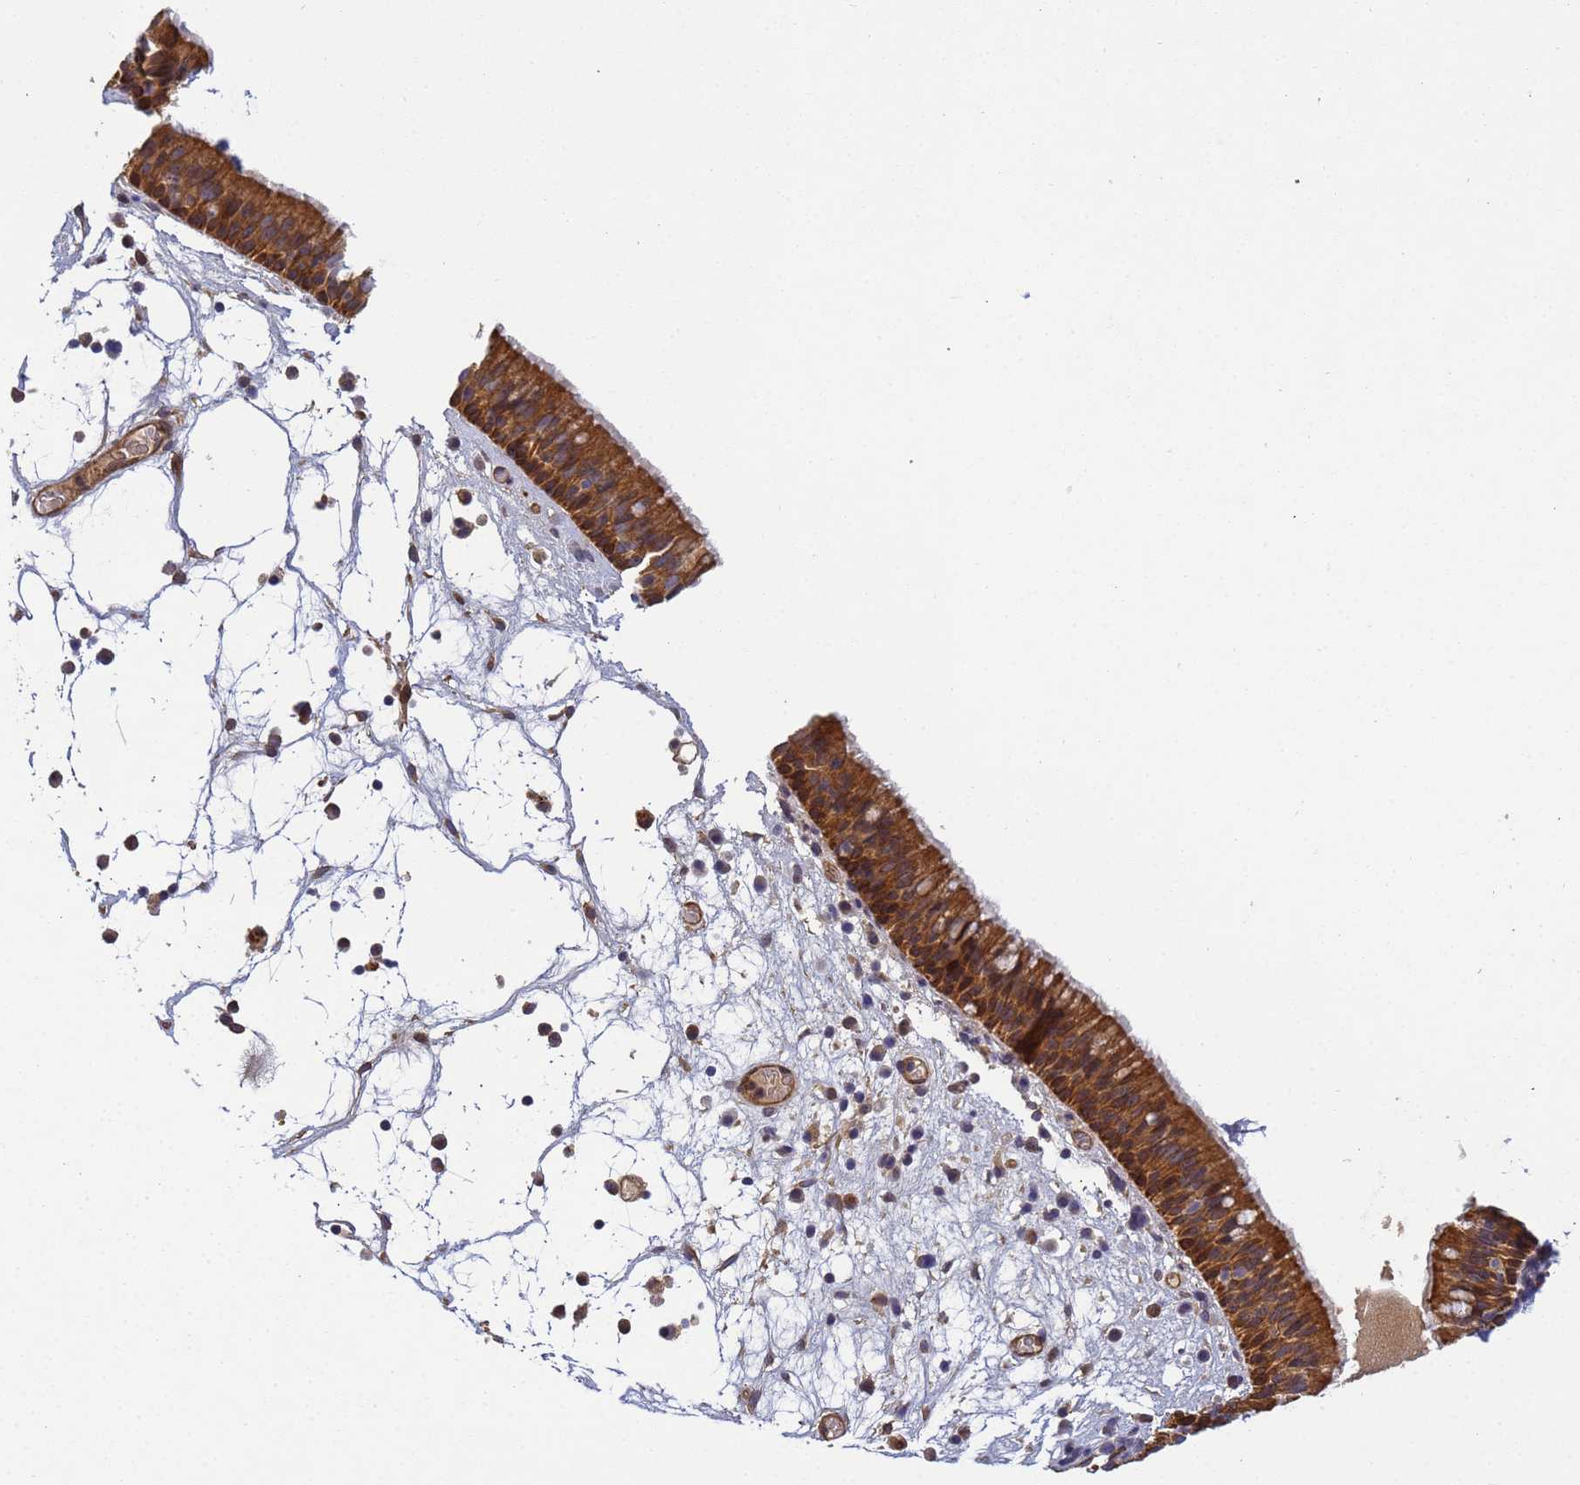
{"staining": {"intensity": "strong", "quantity": ">75%", "location": "cytoplasmic/membranous"}, "tissue": "nasopharynx", "cell_type": "Respiratory epithelial cells", "image_type": "normal", "snomed": [{"axis": "morphology", "description": "Normal tissue, NOS"}, {"axis": "morphology", "description": "Inflammation, NOS"}, {"axis": "morphology", "description": "Malignant melanoma, Metastatic site"}, {"axis": "topography", "description": "Nasopharynx"}], "caption": "Protein expression analysis of benign nasopharynx displays strong cytoplasmic/membranous staining in about >75% of respiratory epithelial cells.", "gene": "RALGAPA2", "patient": {"sex": "male", "age": 70}}